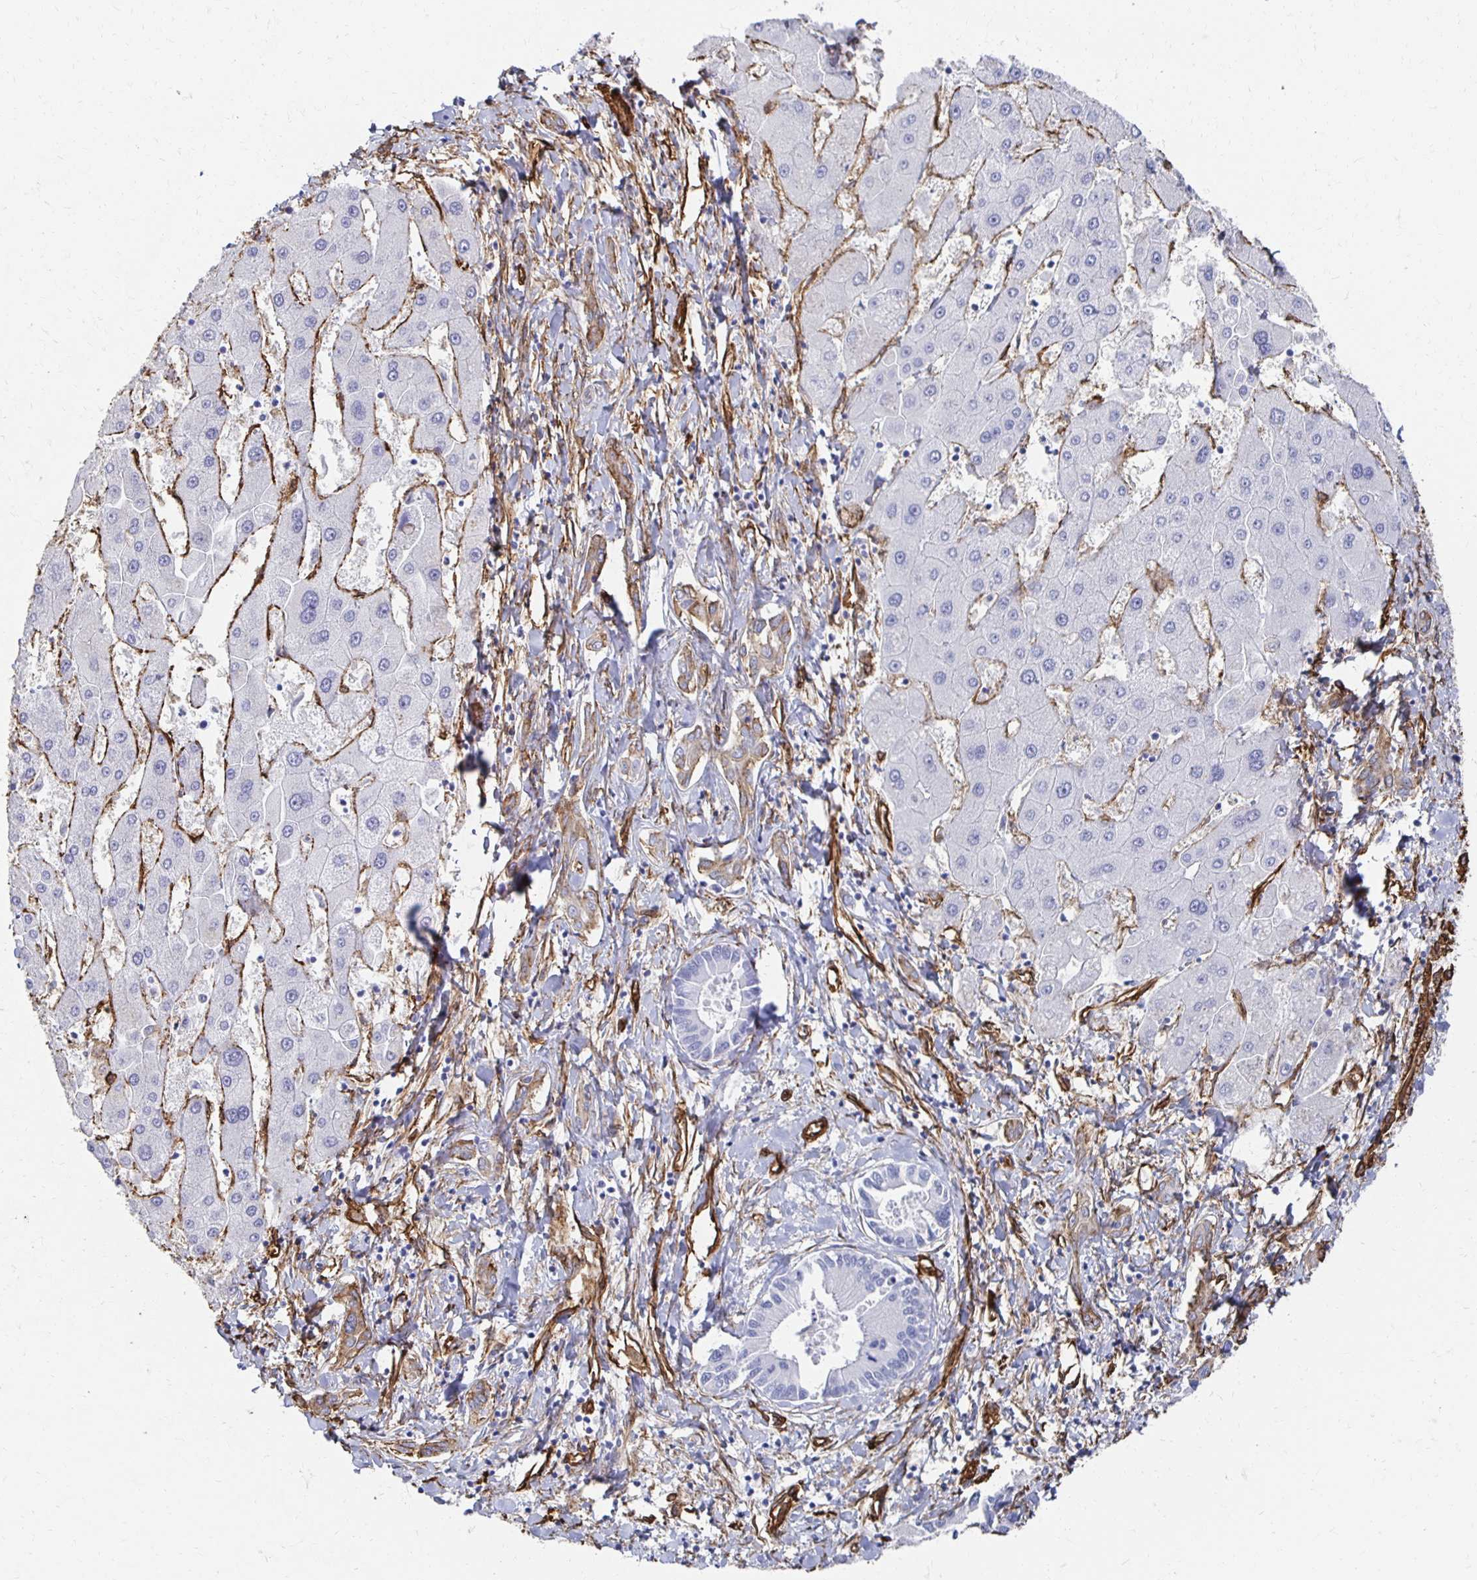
{"staining": {"intensity": "negative", "quantity": "none", "location": "none"}, "tissue": "liver cancer", "cell_type": "Tumor cells", "image_type": "cancer", "snomed": [{"axis": "morphology", "description": "Cholangiocarcinoma"}, {"axis": "topography", "description": "Liver"}], "caption": "This is an immunohistochemistry histopathology image of liver cancer (cholangiocarcinoma). There is no positivity in tumor cells.", "gene": "VIPR2", "patient": {"sex": "male", "age": 66}}